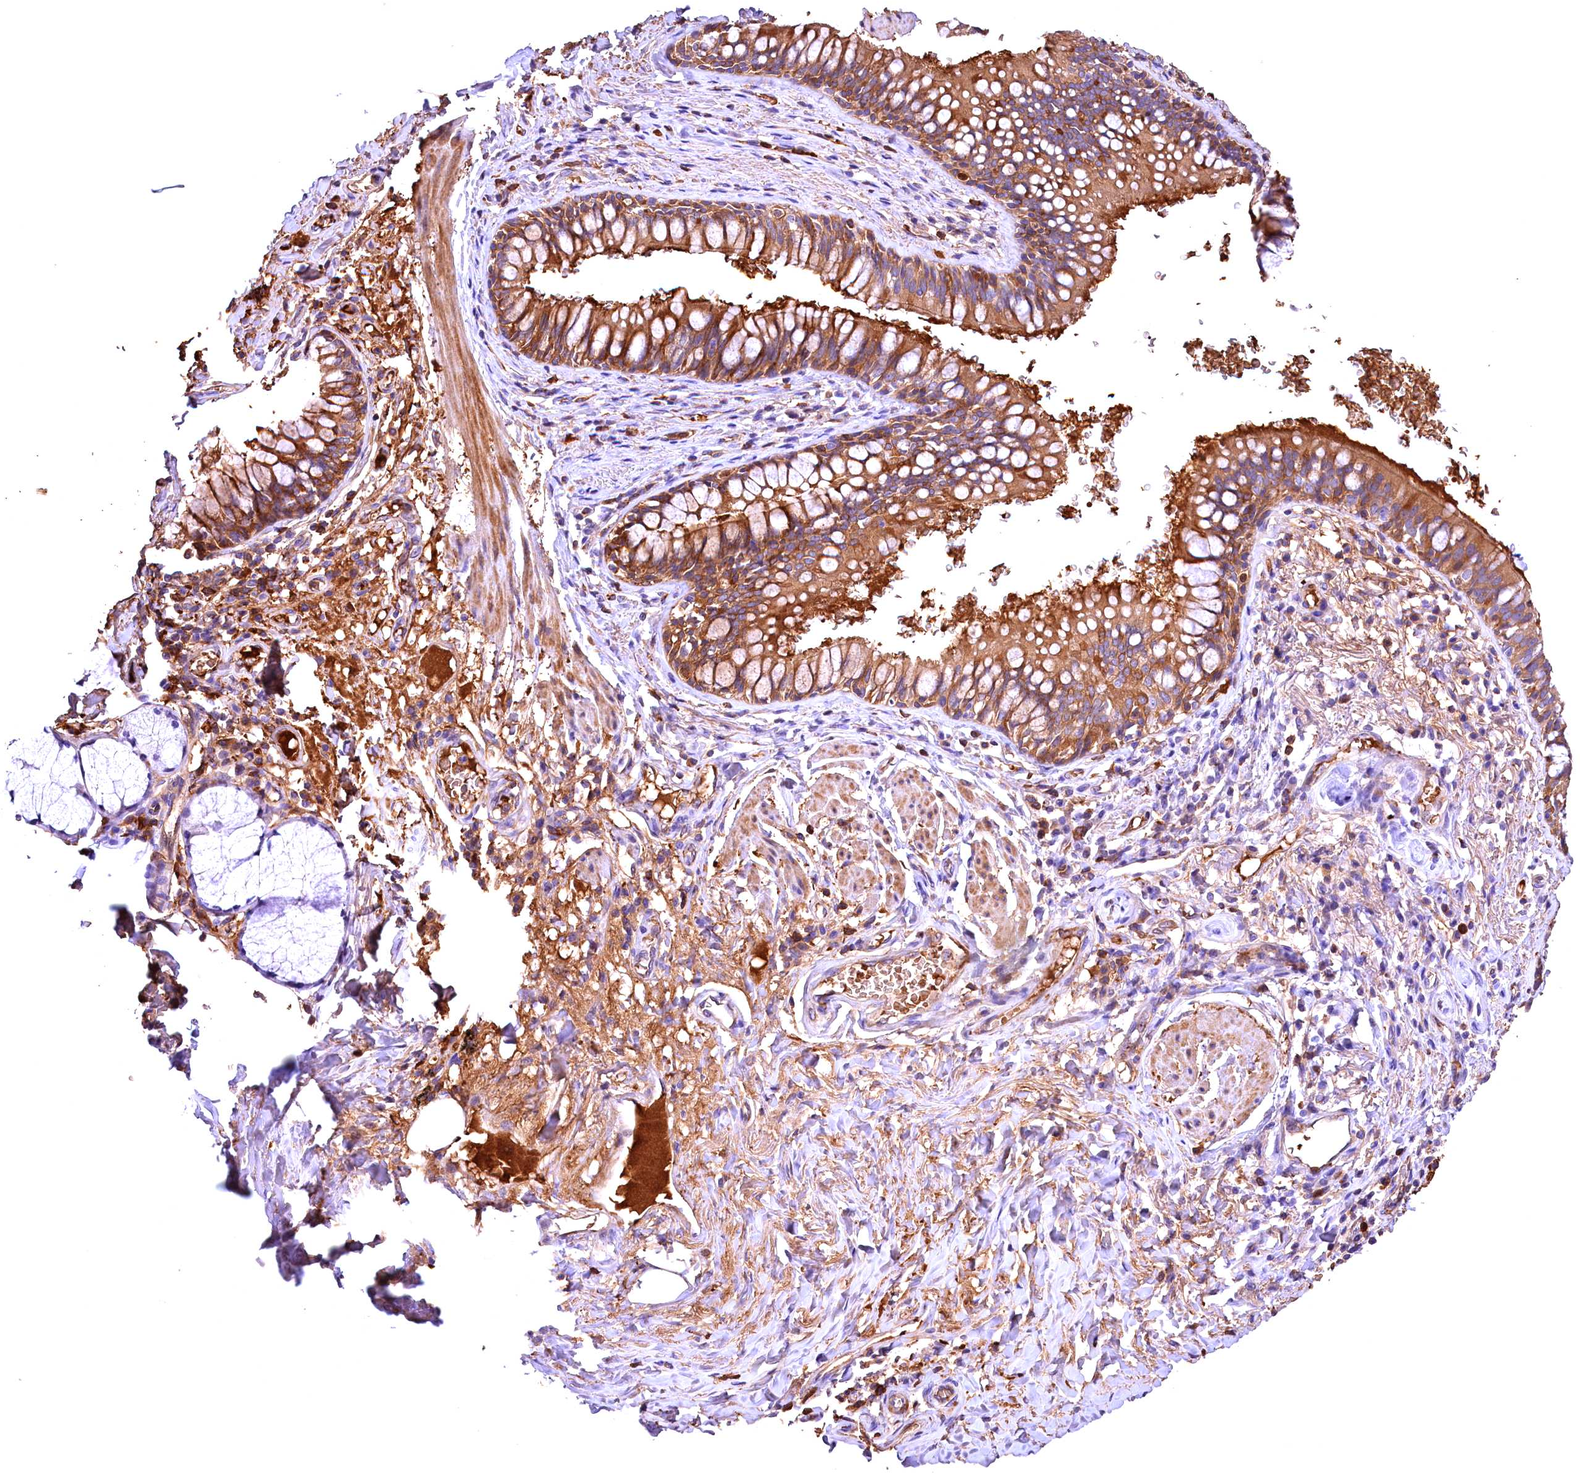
{"staining": {"intensity": "moderate", "quantity": ">75%", "location": "cytoplasmic/membranous"}, "tissue": "bronchus", "cell_type": "Respiratory epithelial cells", "image_type": "normal", "snomed": [{"axis": "morphology", "description": "Normal tissue, NOS"}, {"axis": "topography", "description": "Cartilage tissue"}, {"axis": "topography", "description": "Bronchus"}], "caption": "Protein analysis of unremarkable bronchus reveals moderate cytoplasmic/membranous expression in about >75% of respiratory epithelial cells.", "gene": "PHAF1", "patient": {"sex": "female", "age": 36}}